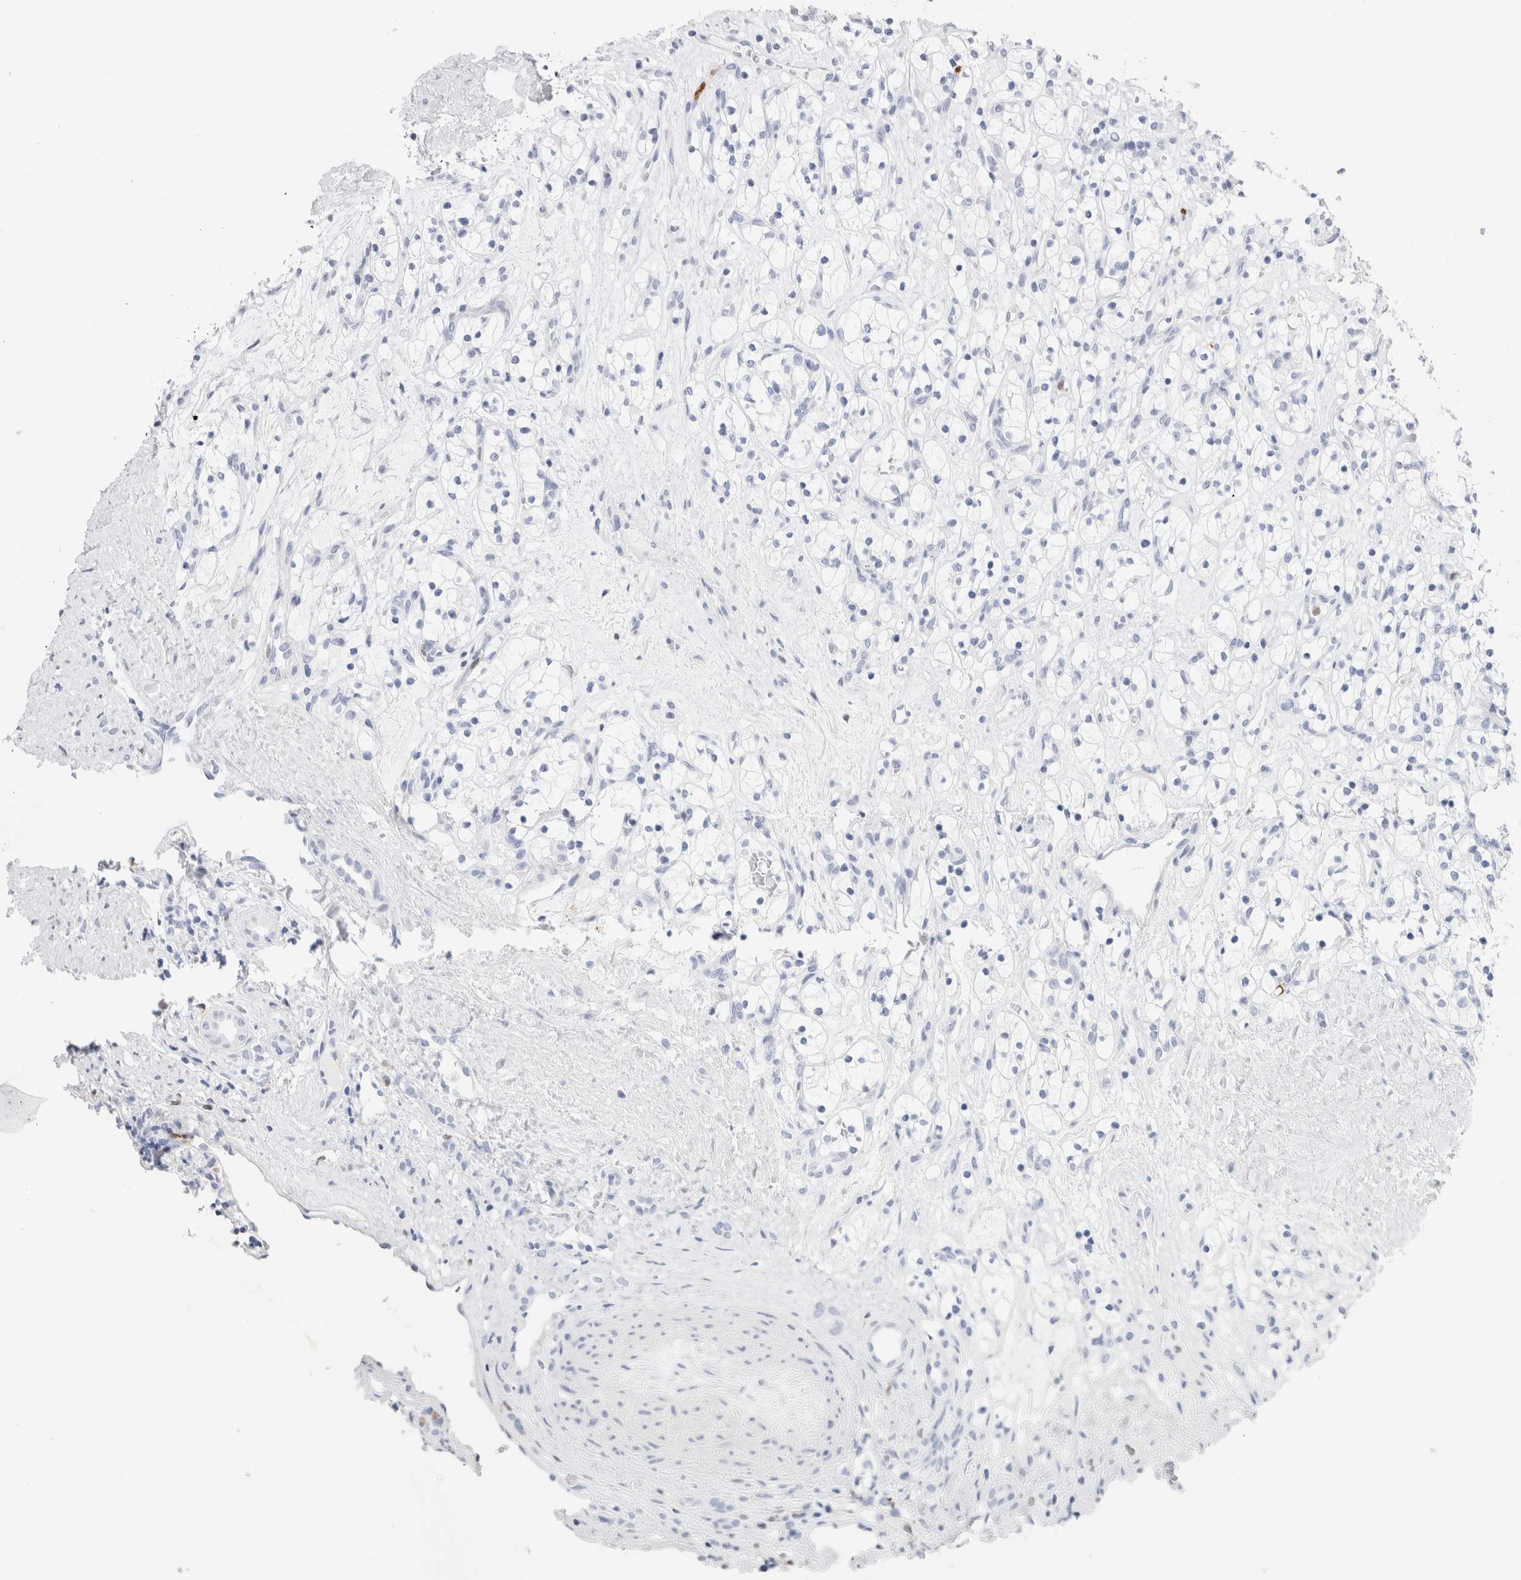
{"staining": {"intensity": "negative", "quantity": "none", "location": "none"}, "tissue": "renal cancer", "cell_type": "Tumor cells", "image_type": "cancer", "snomed": [{"axis": "morphology", "description": "Adenocarcinoma, NOS"}, {"axis": "topography", "description": "Kidney"}], "caption": "Tumor cells are negative for protein expression in human adenocarcinoma (renal).", "gene": "SLC10A5", "patient": {"sex": "female", "age": 57}}